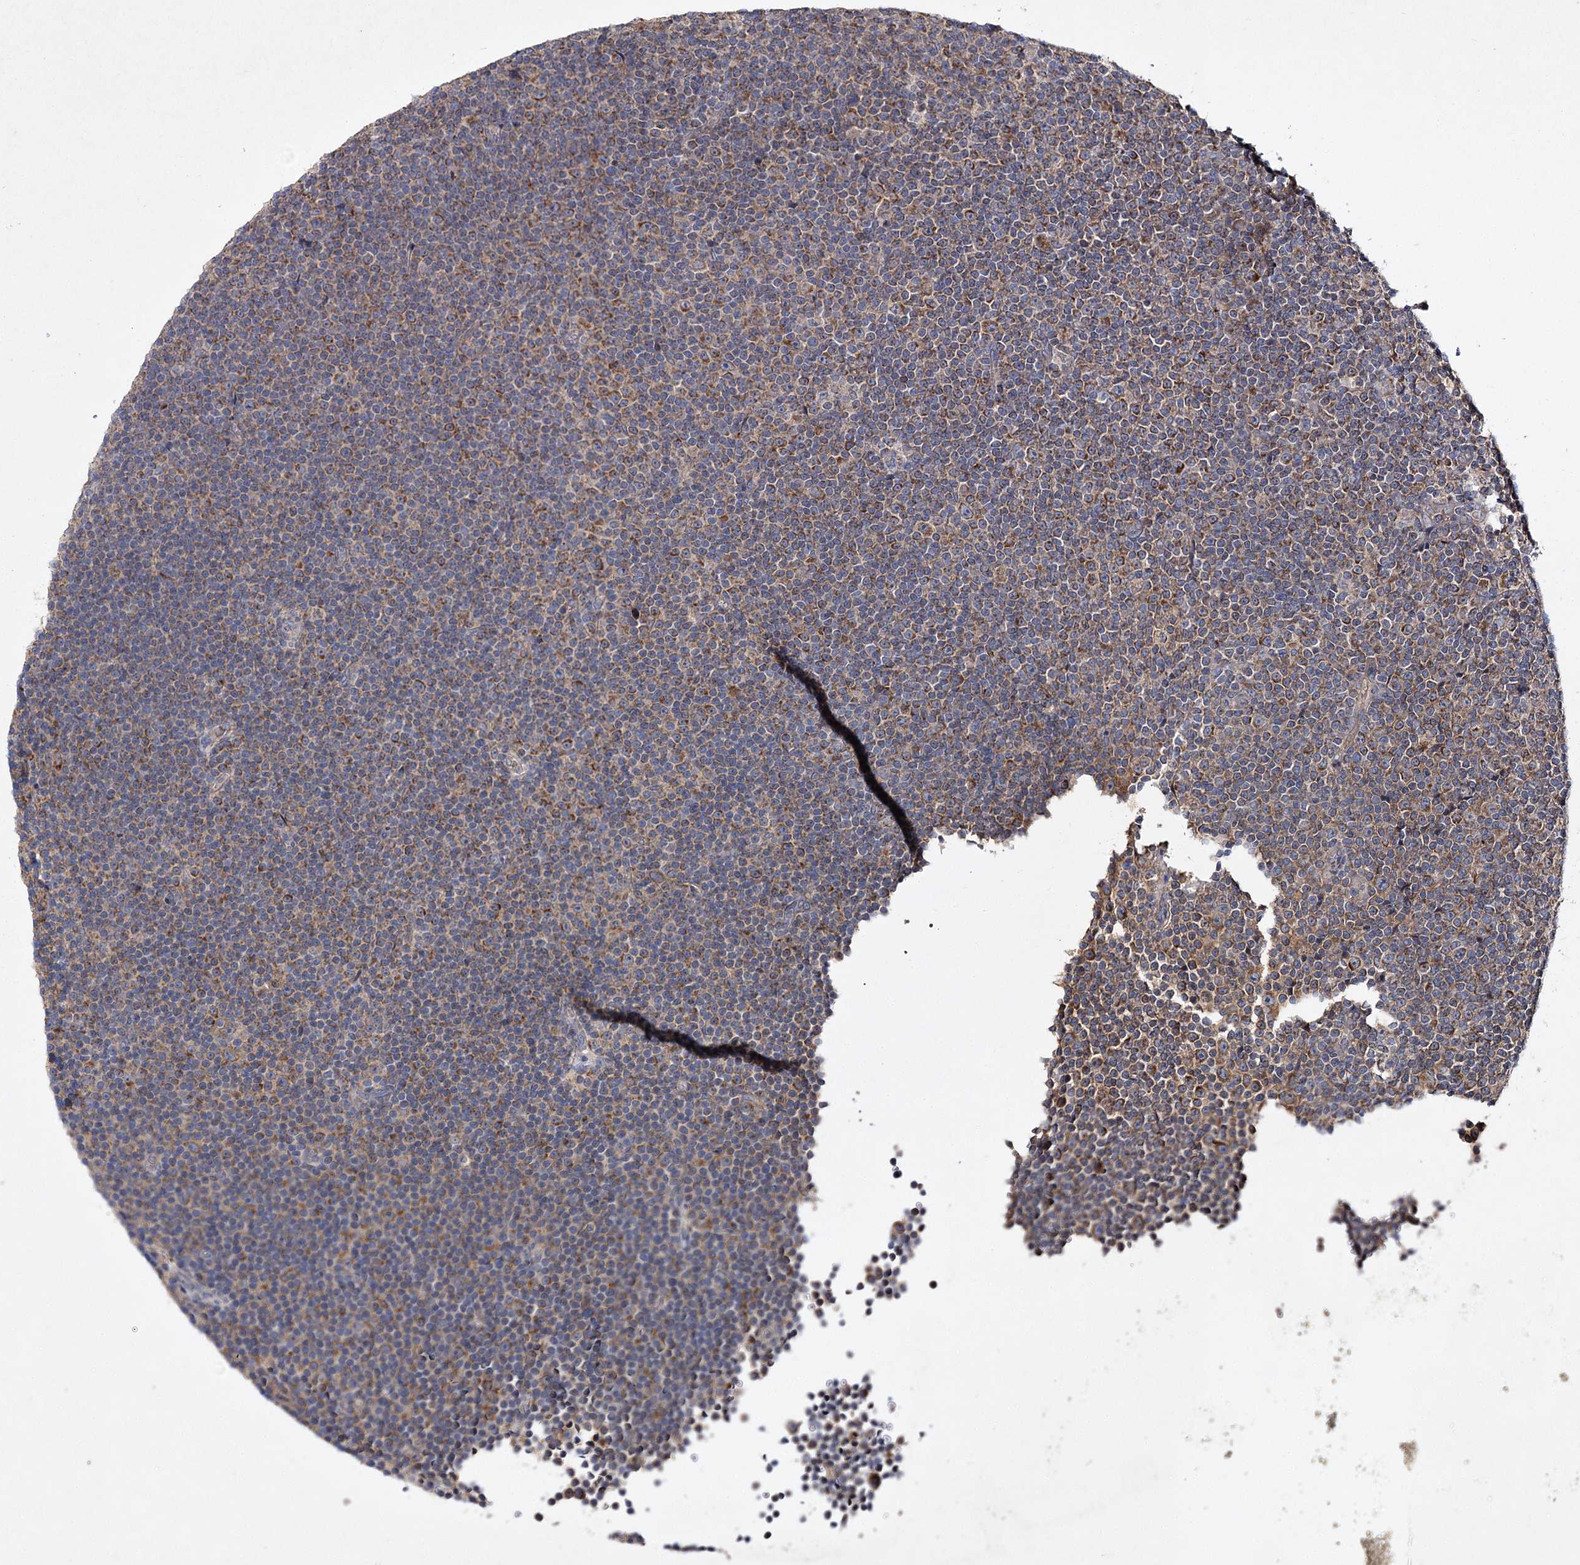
{"staining": {"intensity": "moderate", "quantity": "25%-75%", "location": "cytoplasmic/membranous"}, "tissue": "lymphoma", "cell_type": "Tumor cells", "image_type": "cancer", "snomed": [{"axis": "morphology", "description": "Malignant lymphoma, non-Hodgkin's type, Low grade"}, {"axis": "topography", "description": "Lymph node"}], "caption": "A brown stain shows moderate cytoplasmic/membranous expression of a protein in low-grade malignant lymphoma, non-Hodgkin's type tumor cells.", "gene": "MFN1", "patient": {"sex": "female", "age": 67}}